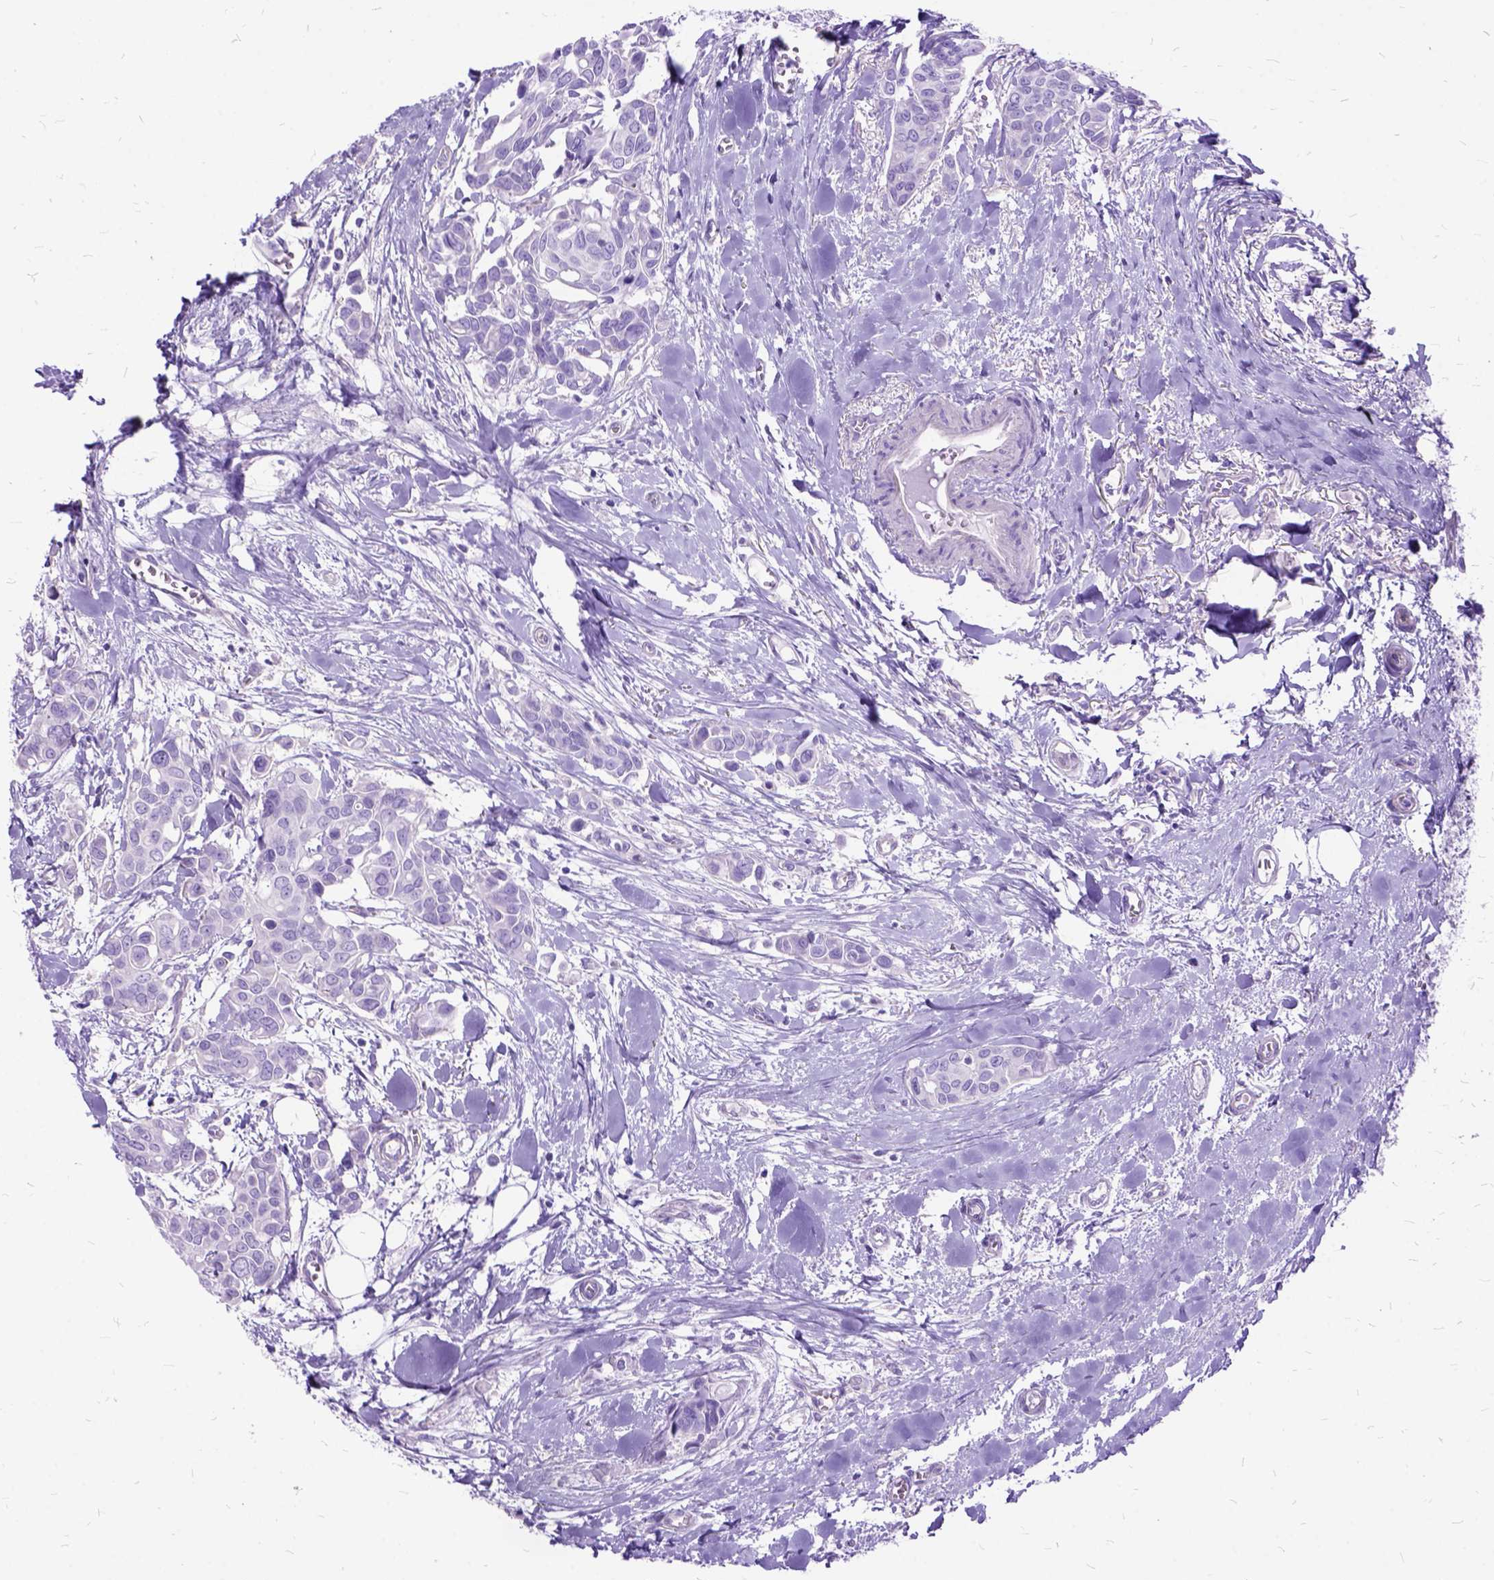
{"staining": {"intensity": "negative", "quantity": "none", "location": "none"}, "tissue": "breast cancer", "cell_type": "Tumor cells", "image_type": "cancer", "snomed": [{"axis": "morphology", "description": "Duct carcinoma"}, {"axis": "topography", "description": "Breast"}], "caption": "Human breast cancer stained for a protein using immunohistochemistry exhibits no expression in tumor cells.", "gene": "ARL9", "patient": {"sex": "female", "age": 54}}